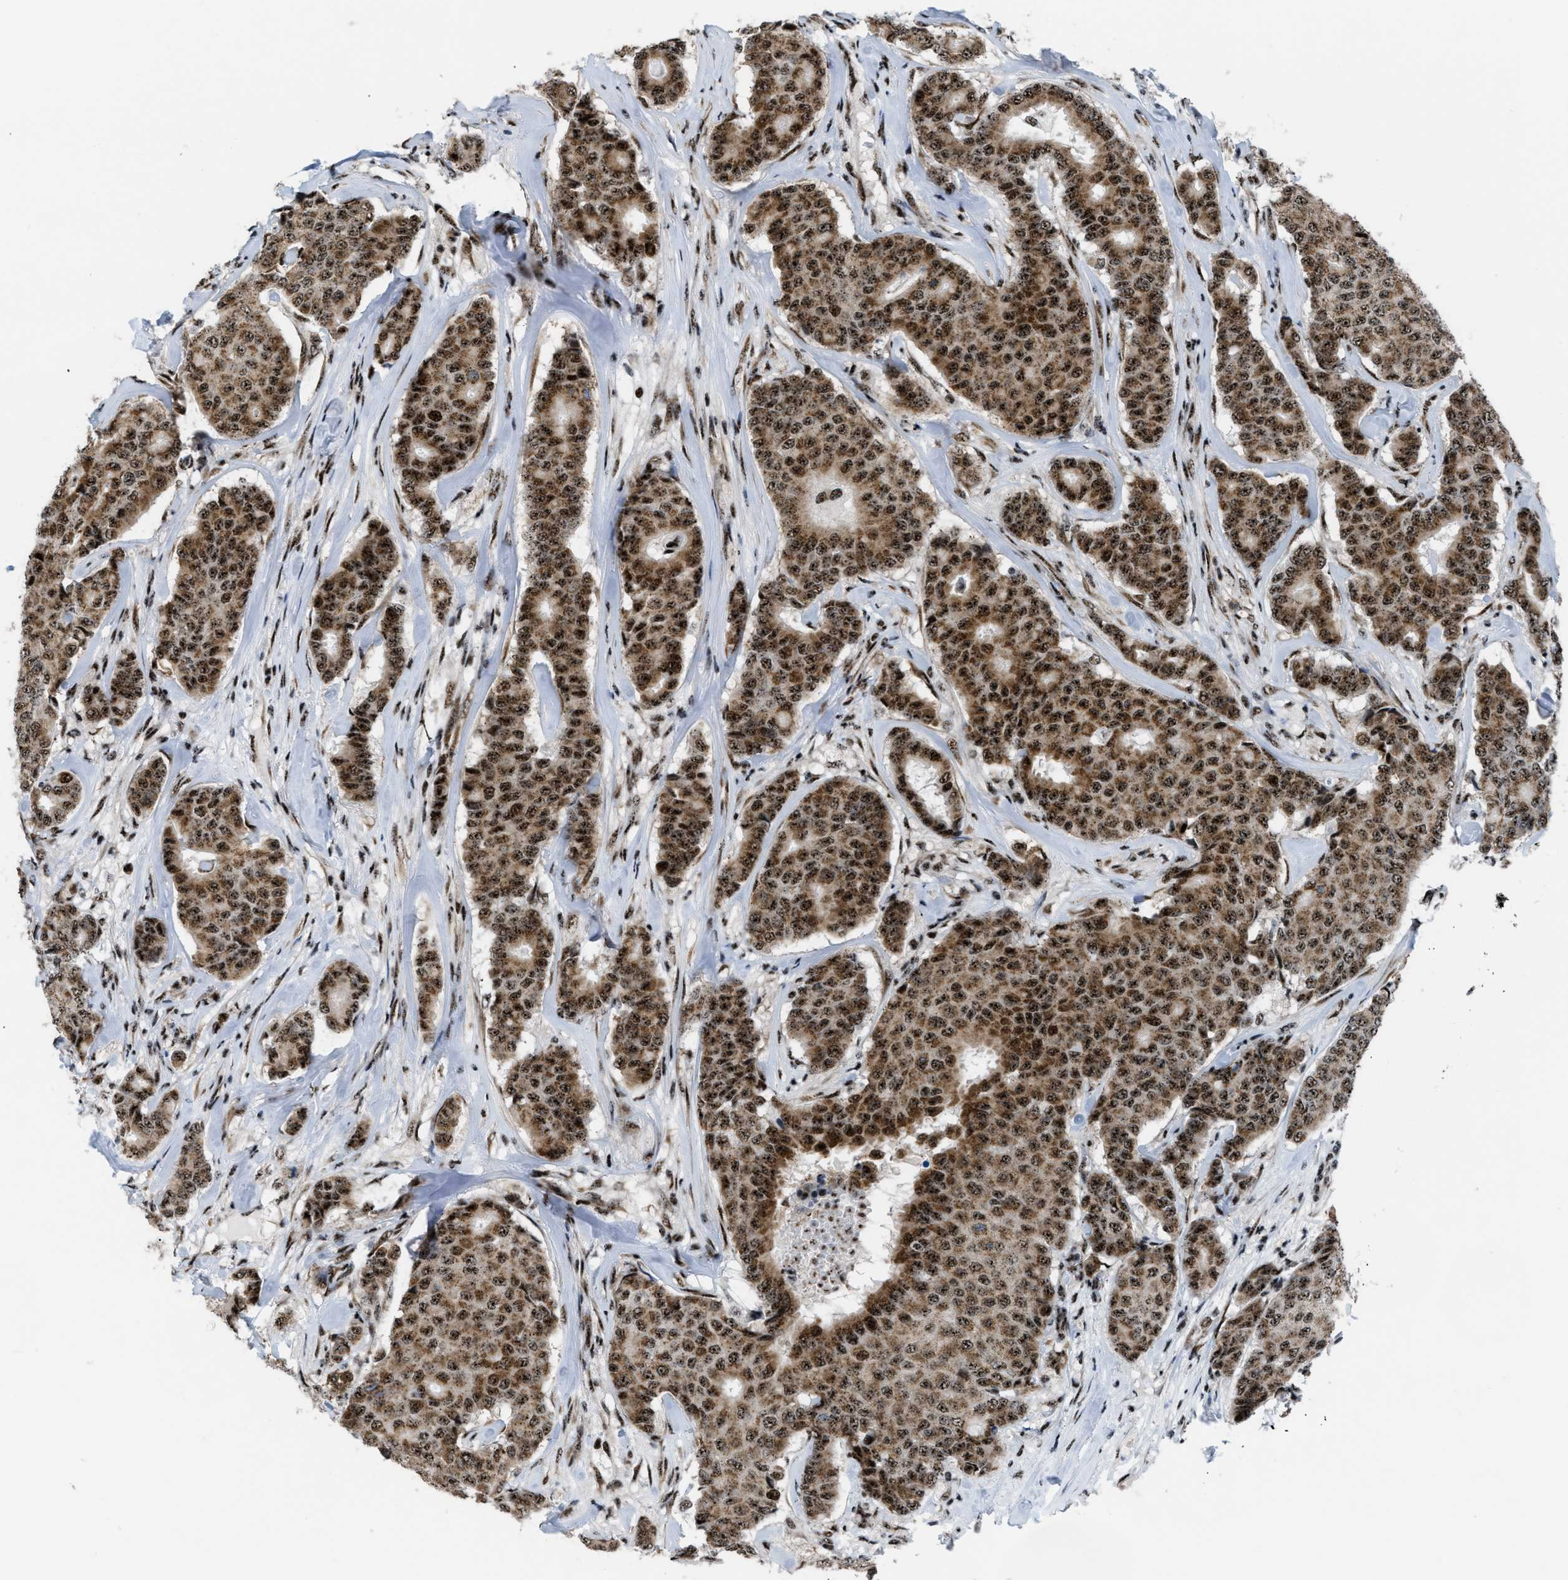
{"staining": {"intensity": "moderate", "quantity": ">75%", "location": "cytoplasmic/membranous,nuclear"}, "tissue": "breast cancer", "cell_type": "Tumor cells", "image_type": "cancer", "snomed": [{"axis": "morphology", "description": "Duct carcinoma"}, {"axis": "topography", "description": "Breast"}], "caption": "Moderate cytoplasmic/membranous and nuclear expression is present in about >75% of tumor cells in infiltrating ductal carcinoma (breast).", "gene": "CDR2", "patient": {"sex": "female", "age": 75}}